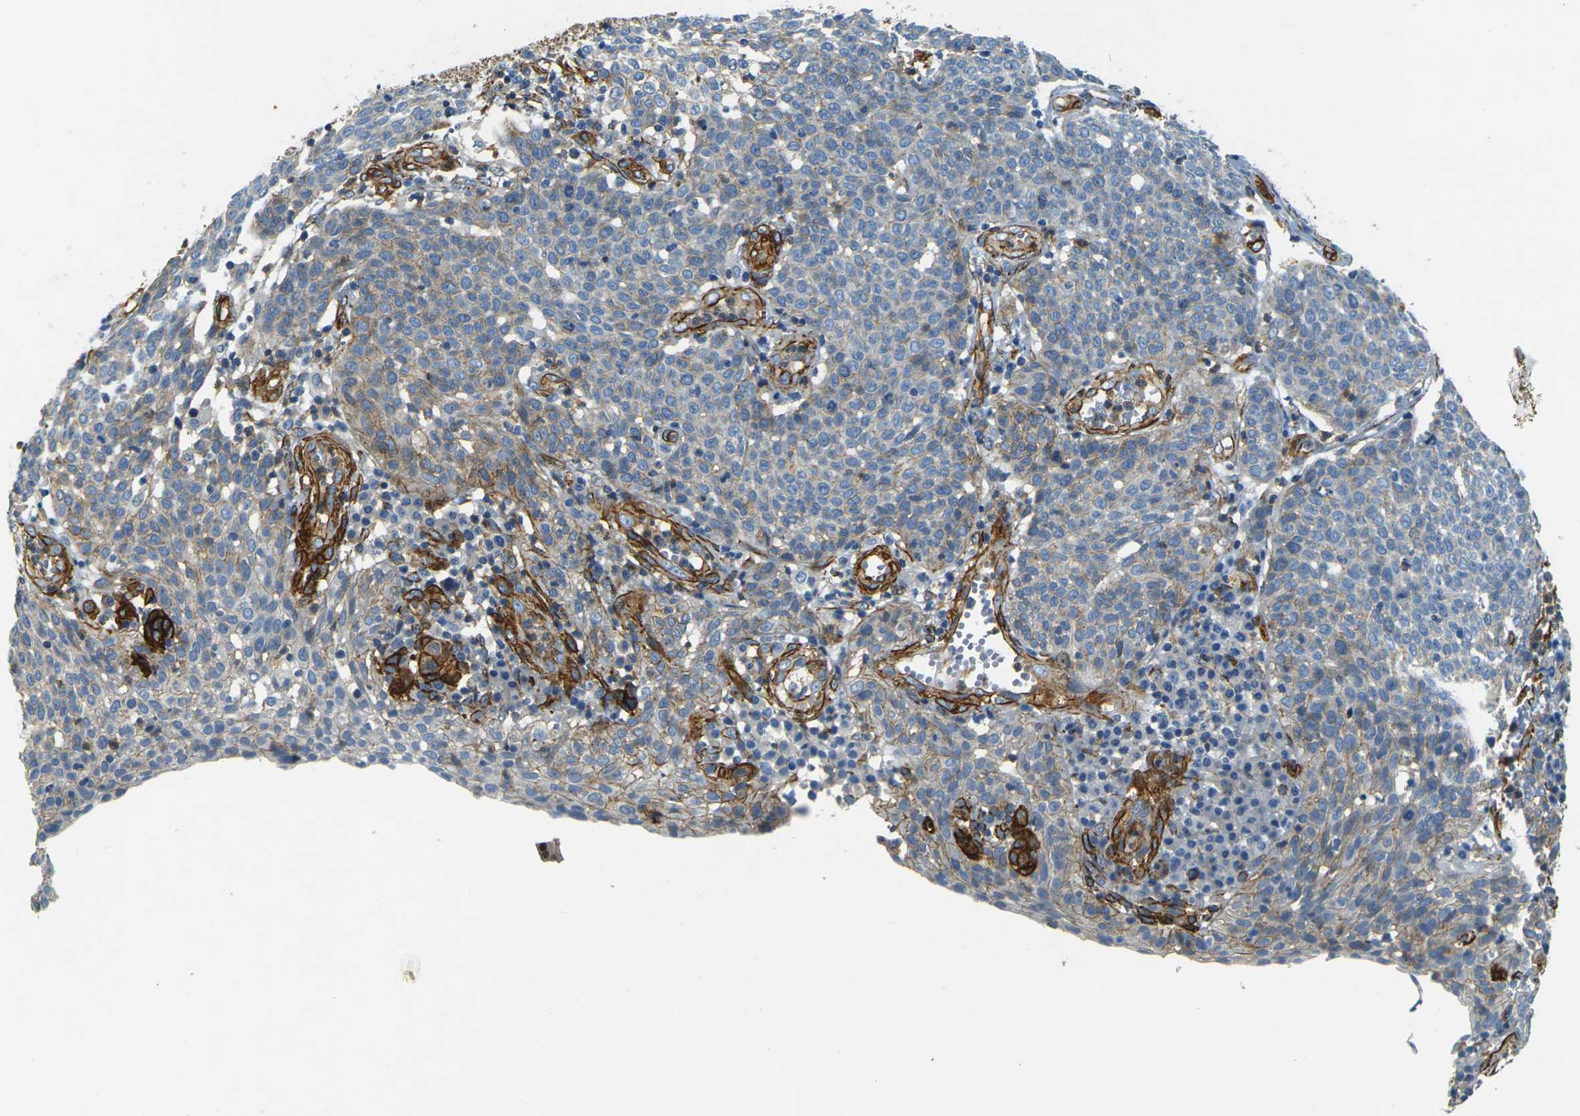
{"staining": {"intensity": "weak", "quantity": "<25%", "location": "cytoplasmic/membranous"}, "tissue": "cervical cancer", "cell_type": "Tumor cells", "image_type": "cancer", "snomed": [{"axis": "morphology", "description": "Squamous cell carcinoma, NOS"}, {"axis": "topography", "description": "Cervix"}], "caption": "IHC histopathology image of human cervical cancer stained for a protein (brown), which exhibits no positivity in tumor cells.", "gene": "EPHA7", "patient": {"sex": "female", "age": 34}}